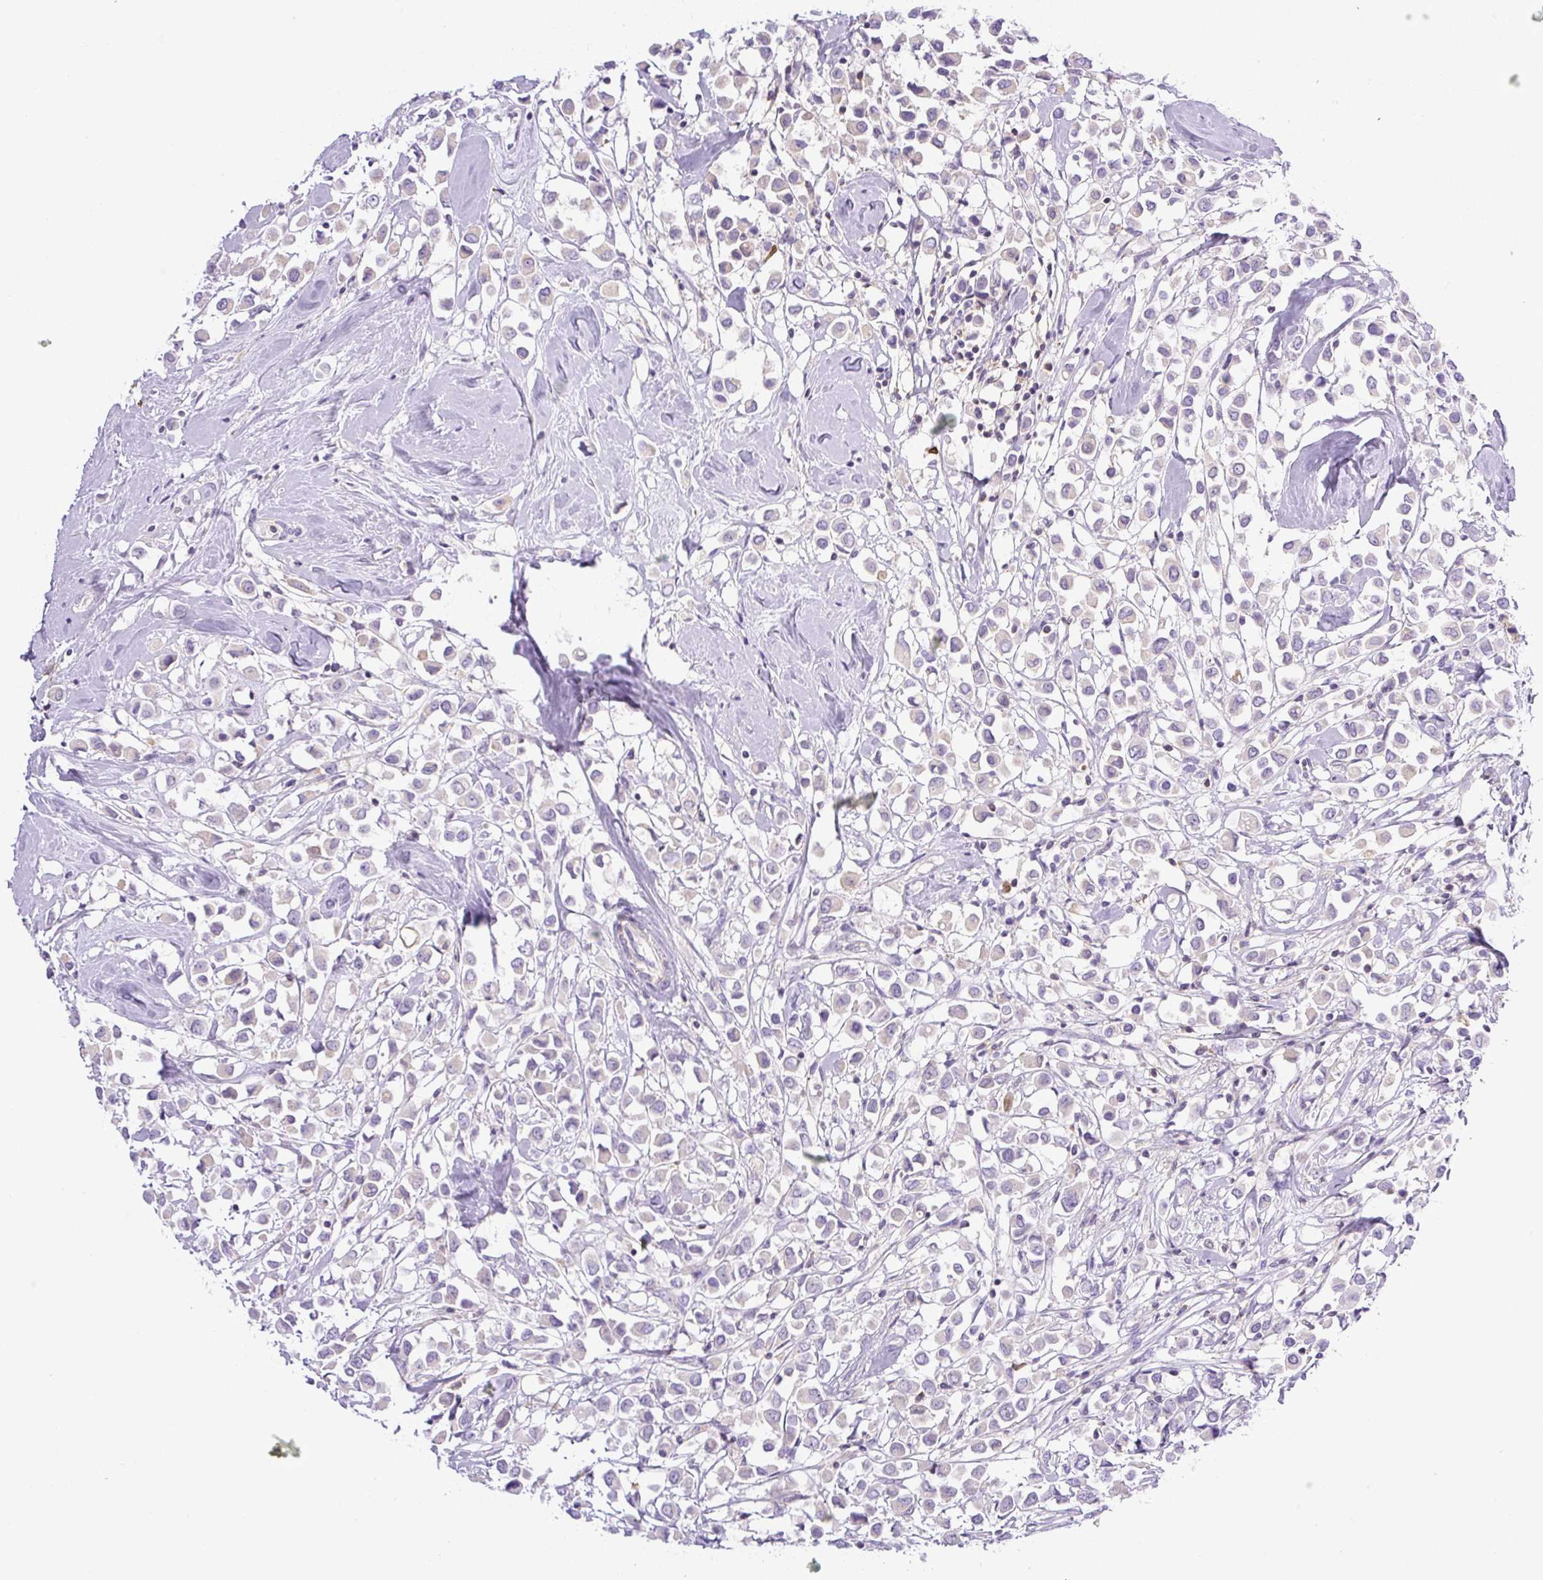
{"staining": {"intensity": "negative", "quantity": "none", "location": "none"}, "tissue": "breast cancer", "cell_type": "Tumor cells", "image_type": "cancer", "snomed": [{"axis": "morphology", "description": "Duct carcinoma"}, {"axis": "topography", "description": "Breast"}], "caption": "Immunohistochemical staining of human intraductal carcinoma (breast) exhibits no significant staining in tumor cells.", "gene": "PIP5KL1", "patient": {"sex": "female", "age": 61}}